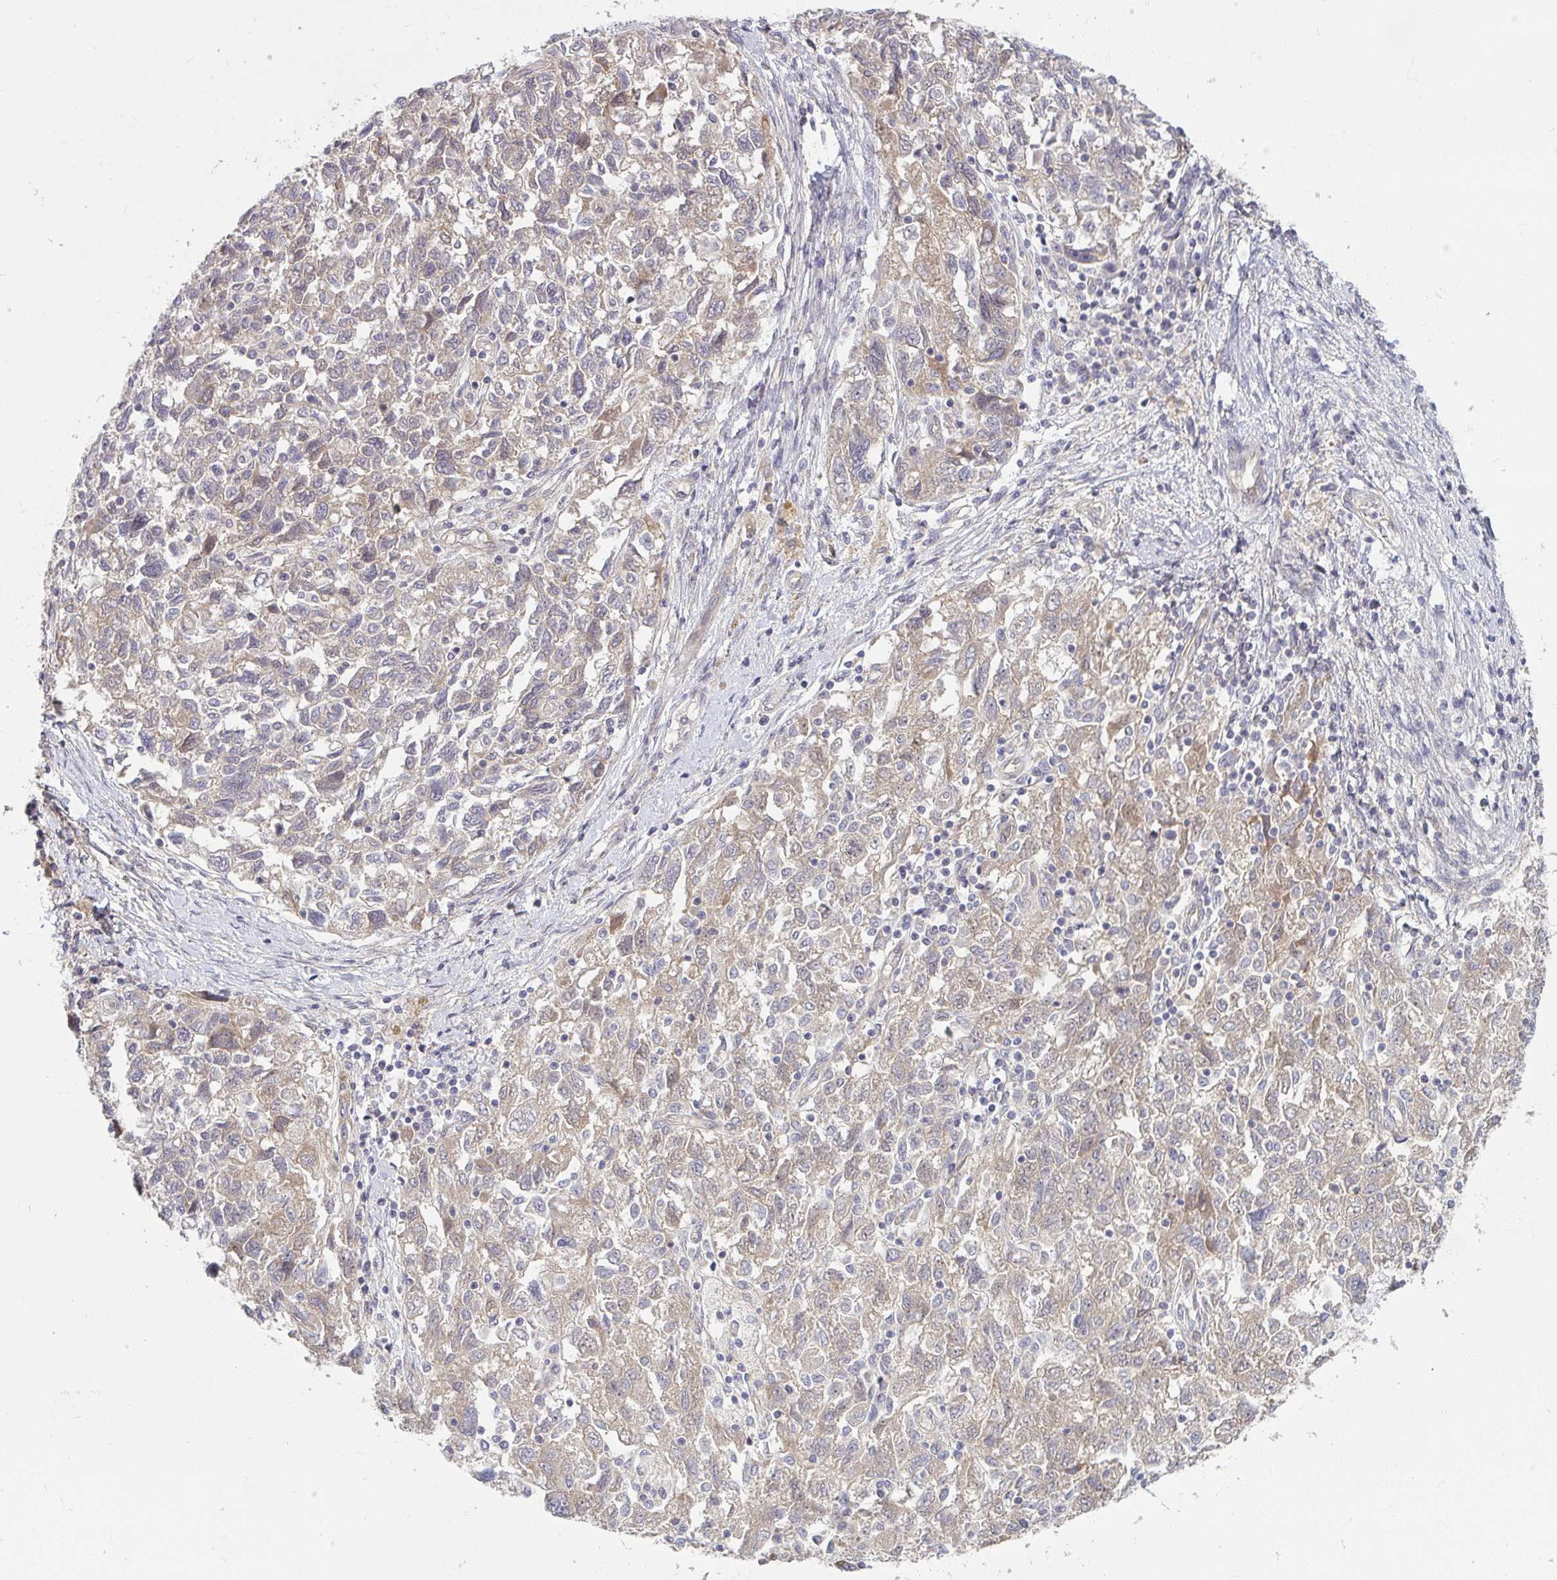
{"staining": {"intensity": "weak", "quantity": ">75%", "location": "cytoplasmic/membranous"}, "tissue": "ovarian cancer", "cell_type": "Tumor cells", "image_type": "cancer", "snomed": [{"axis": "morphology", "description": "Carcinoma, NOS"}, {"axis": "morphology", "description": "Cystadenocarcinoma, serous, NOS"}, {"axis": "topography", "description": "Ovary"}], "caption": "An image of ovarian cancer stained for a protein reveals weak cytoplasmic/membranous brown staining in tumor cells.", "gene": "CASP9", "patient": {"sex": "female", "age": 69}}